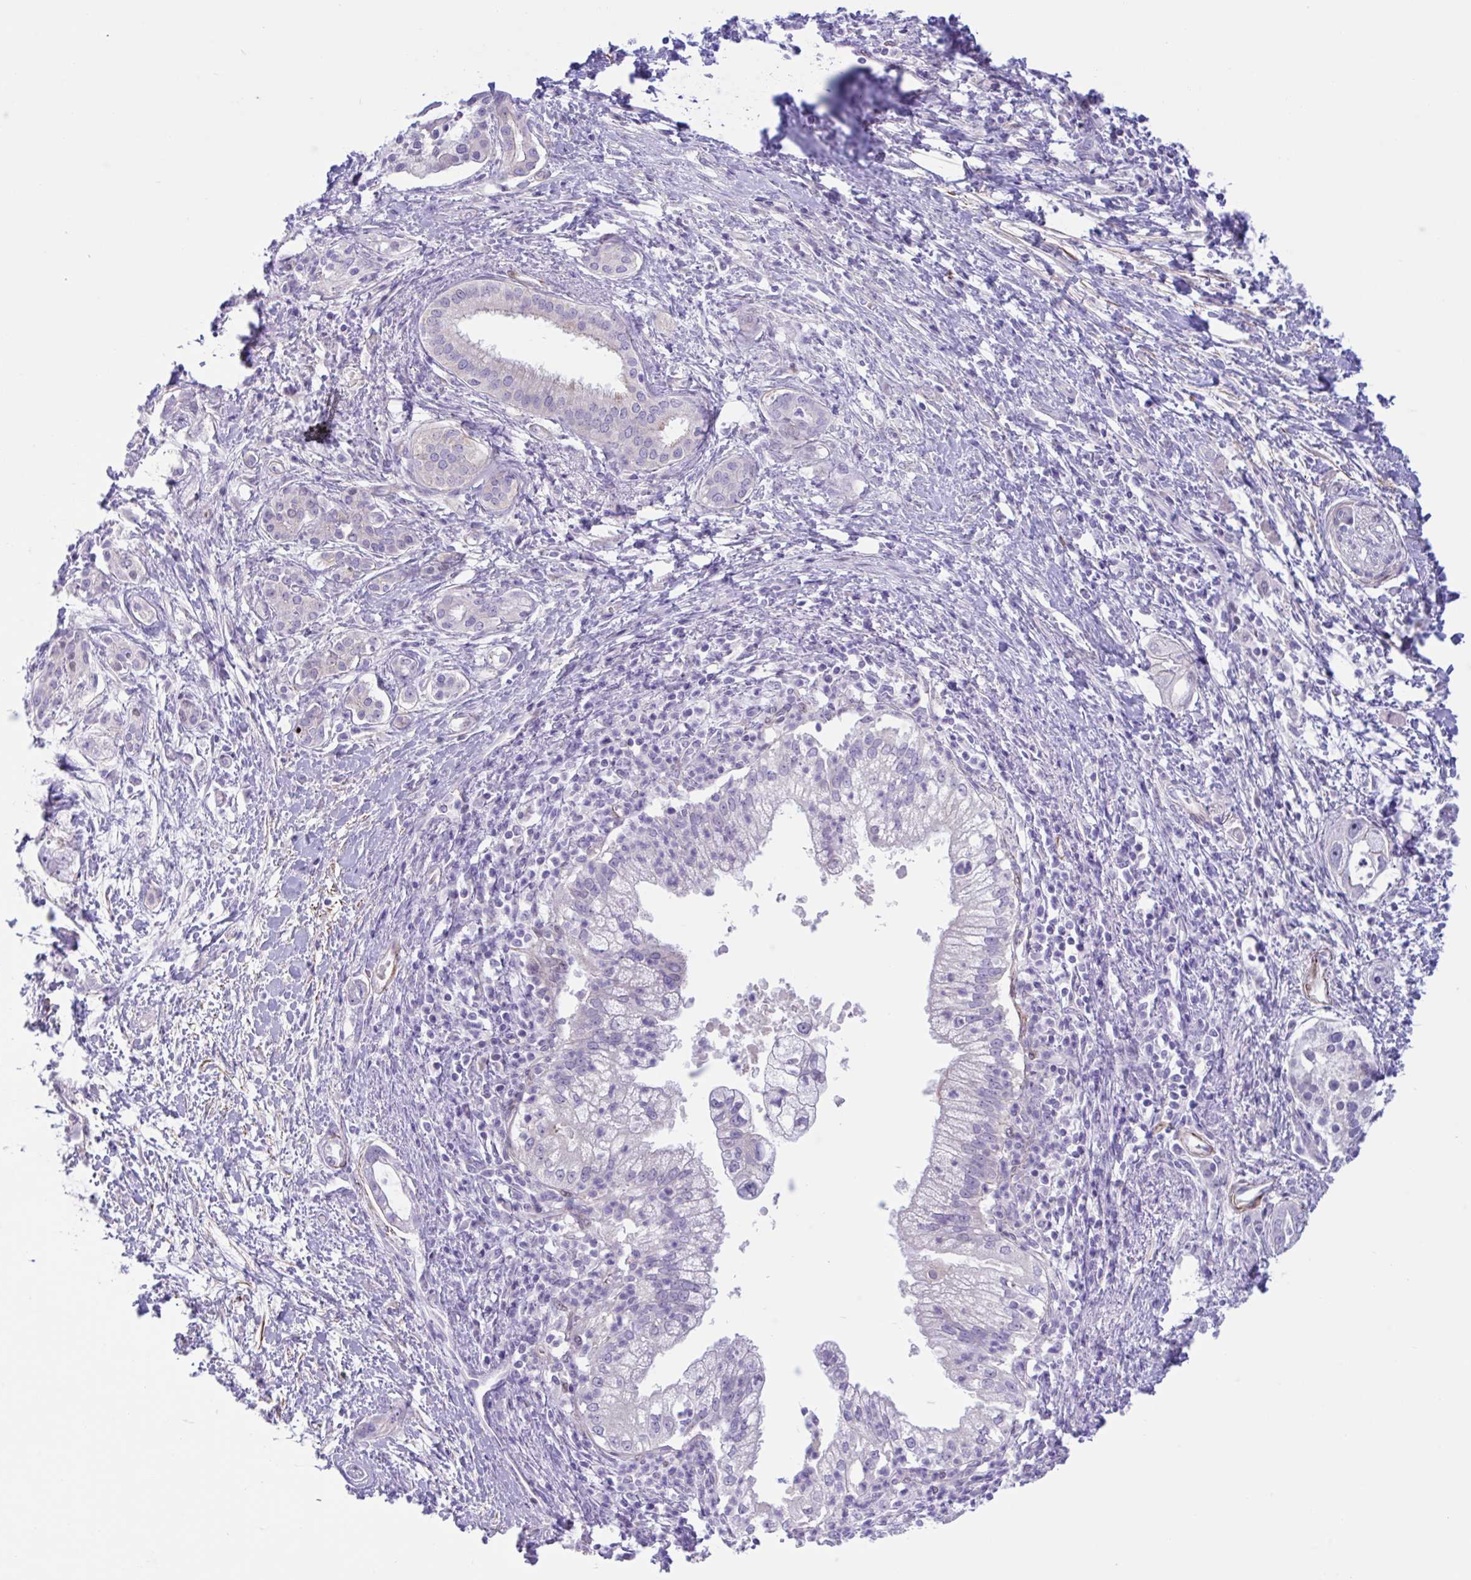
{"staining": {"intensity": "negative", "quantity": "none", "location": "none"}, "tissue": "pancreatic cancer", "cell_type": "Tumor cells", "image_type": "cancer", "snomed": [{"axis": "morphology", "description": "Adenocarcinoma, NOS"}, {"axis": "topography", "description": "Pancreas"}], "caption": "DAB (3,3'-diaminobenzidine) immunohistochemical staining of human adenocarcinoma (pancreatic) shows no significant expression in tumor cells.", "gene": "AHCYL2", "patient": {"sex": "male", "age": 70}}